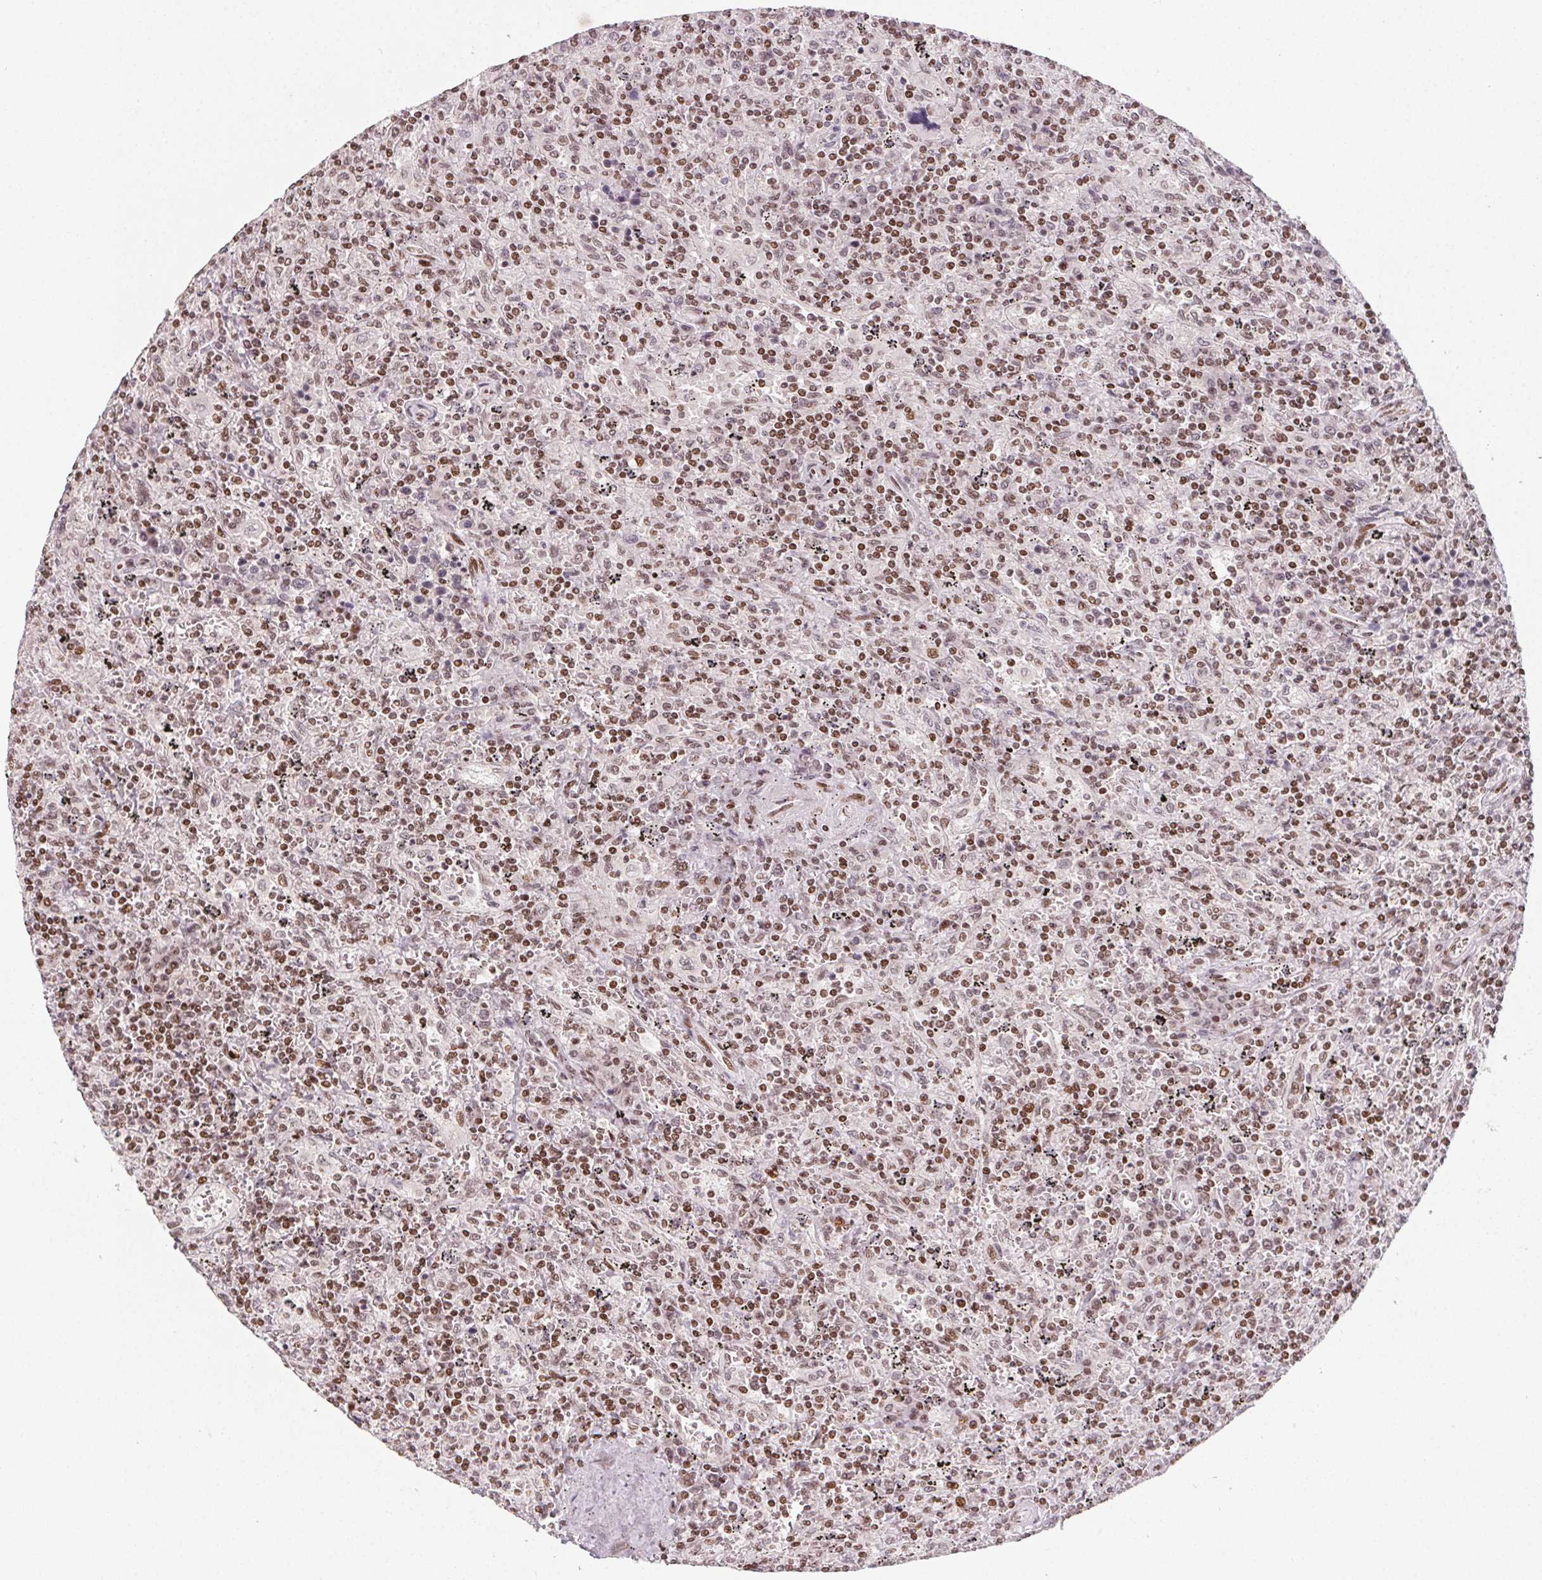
{"staining": {"intensity": "moderate", "quantity": ">75%", "location": "nuclear"}, "tissue": "lymphoma", "cell_type": "Tumor cells", "image_type": "cancer", "snomed": [{"axis": "morphology", "description": "Malignant lymphoma, non-Hodgkin's type, Low grade"}, {"axis": "topography", "description": "Spleen"}], "caption": "High-power microscopy captured an IHC image of lymphoma, revealing moderate nuclear expression in about >75% of tumor cells.", "gene": "KMT2A", "patient": {"sex": "male", "age": 62}}